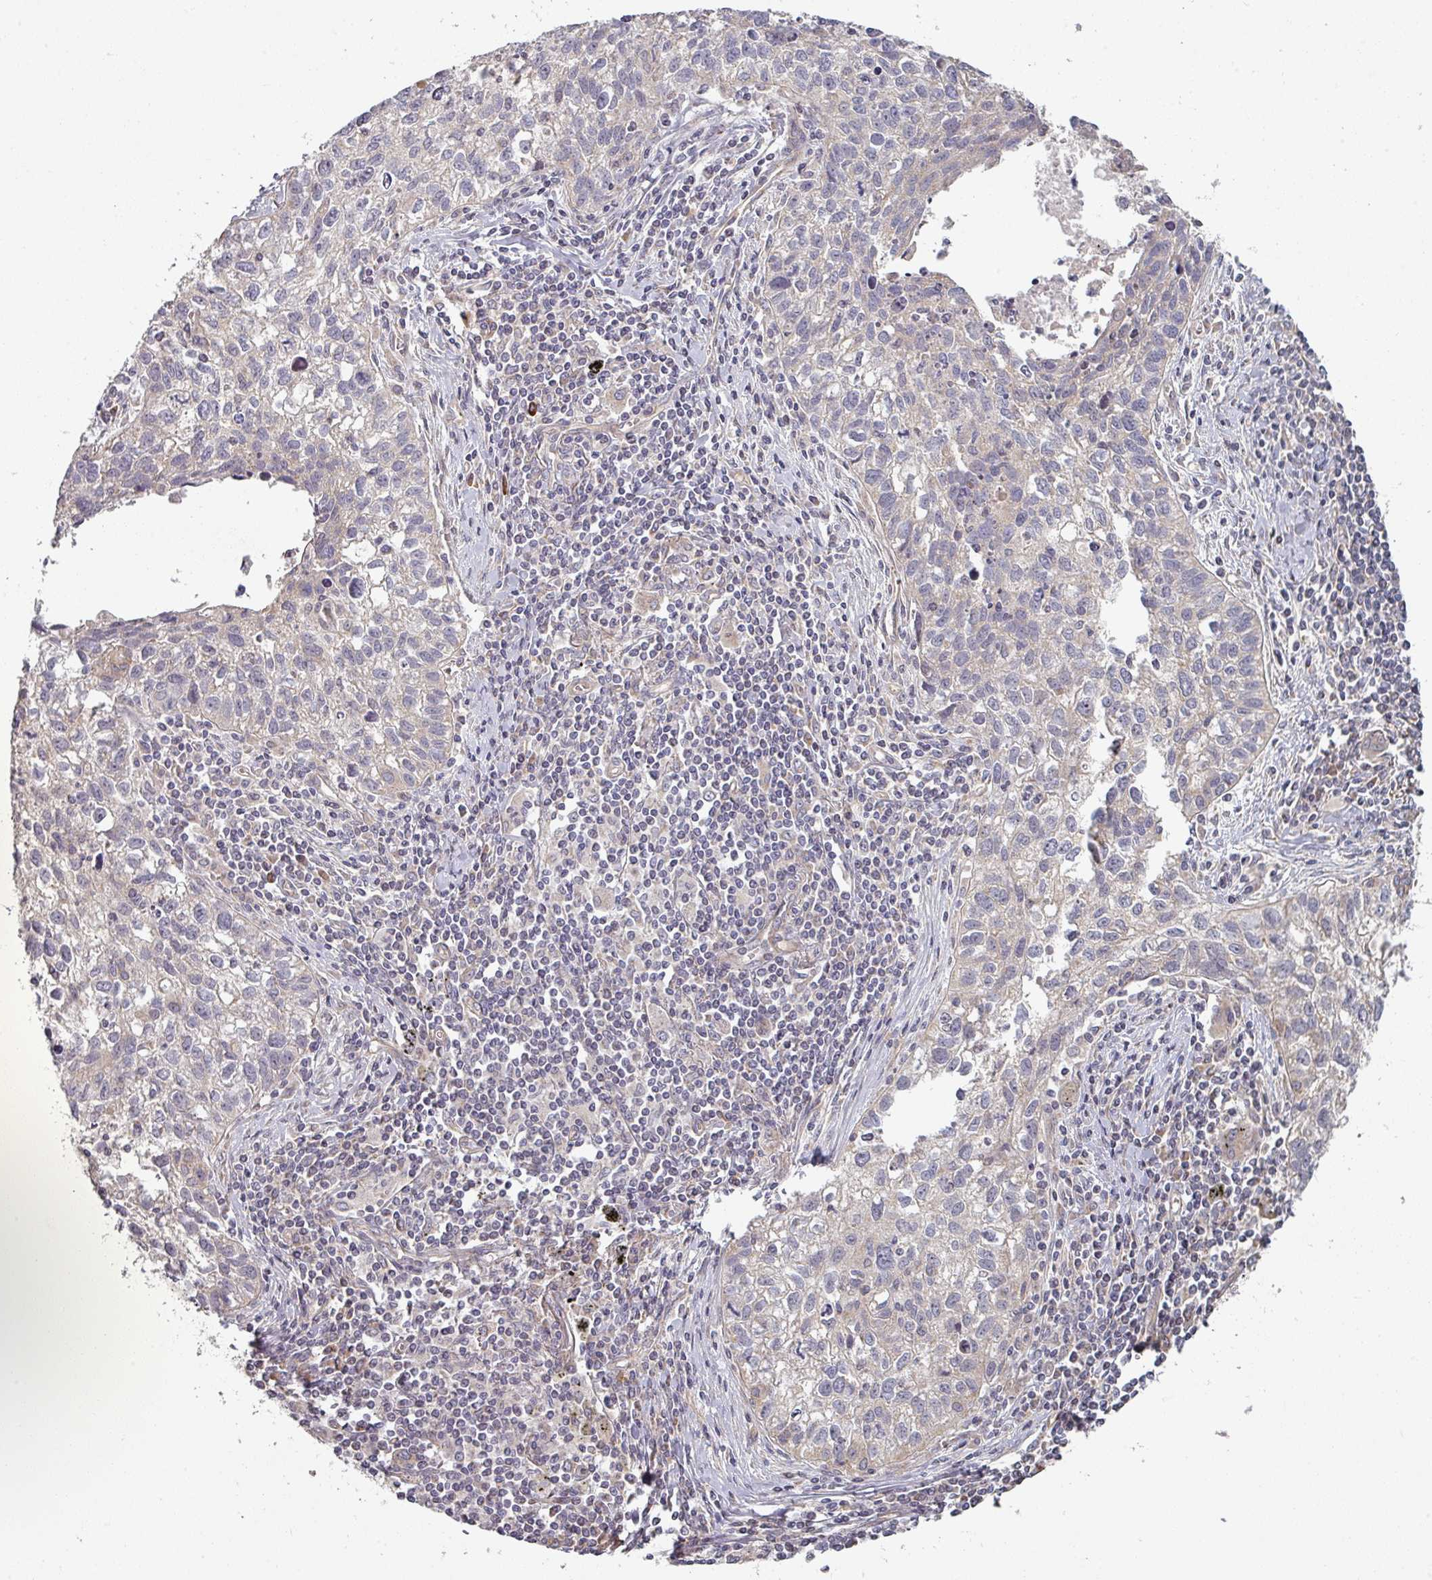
{"staining": {"intensity": "negative", "quantity": "none", "location": "none"}, "tissue": "lung cancer", "cell_type": "Tumor cells", "image_type": "cancer", "snomed": [{"axis": "morphology", "description": "Squamous cell carcinoma, NOS"}, {"axis": "topography", "description": "Lung"}], "caption": "An image of human lung cancer (squamous cell carcinoma) is negative for staining in tumor cells. (Stains: DAB IHC with hematoxylin counter stain, Microscopy: brightfield microscopy at high magnification).", "gene": "PLEKHJ1", "patient": {"sex": "male", "age": 74}}